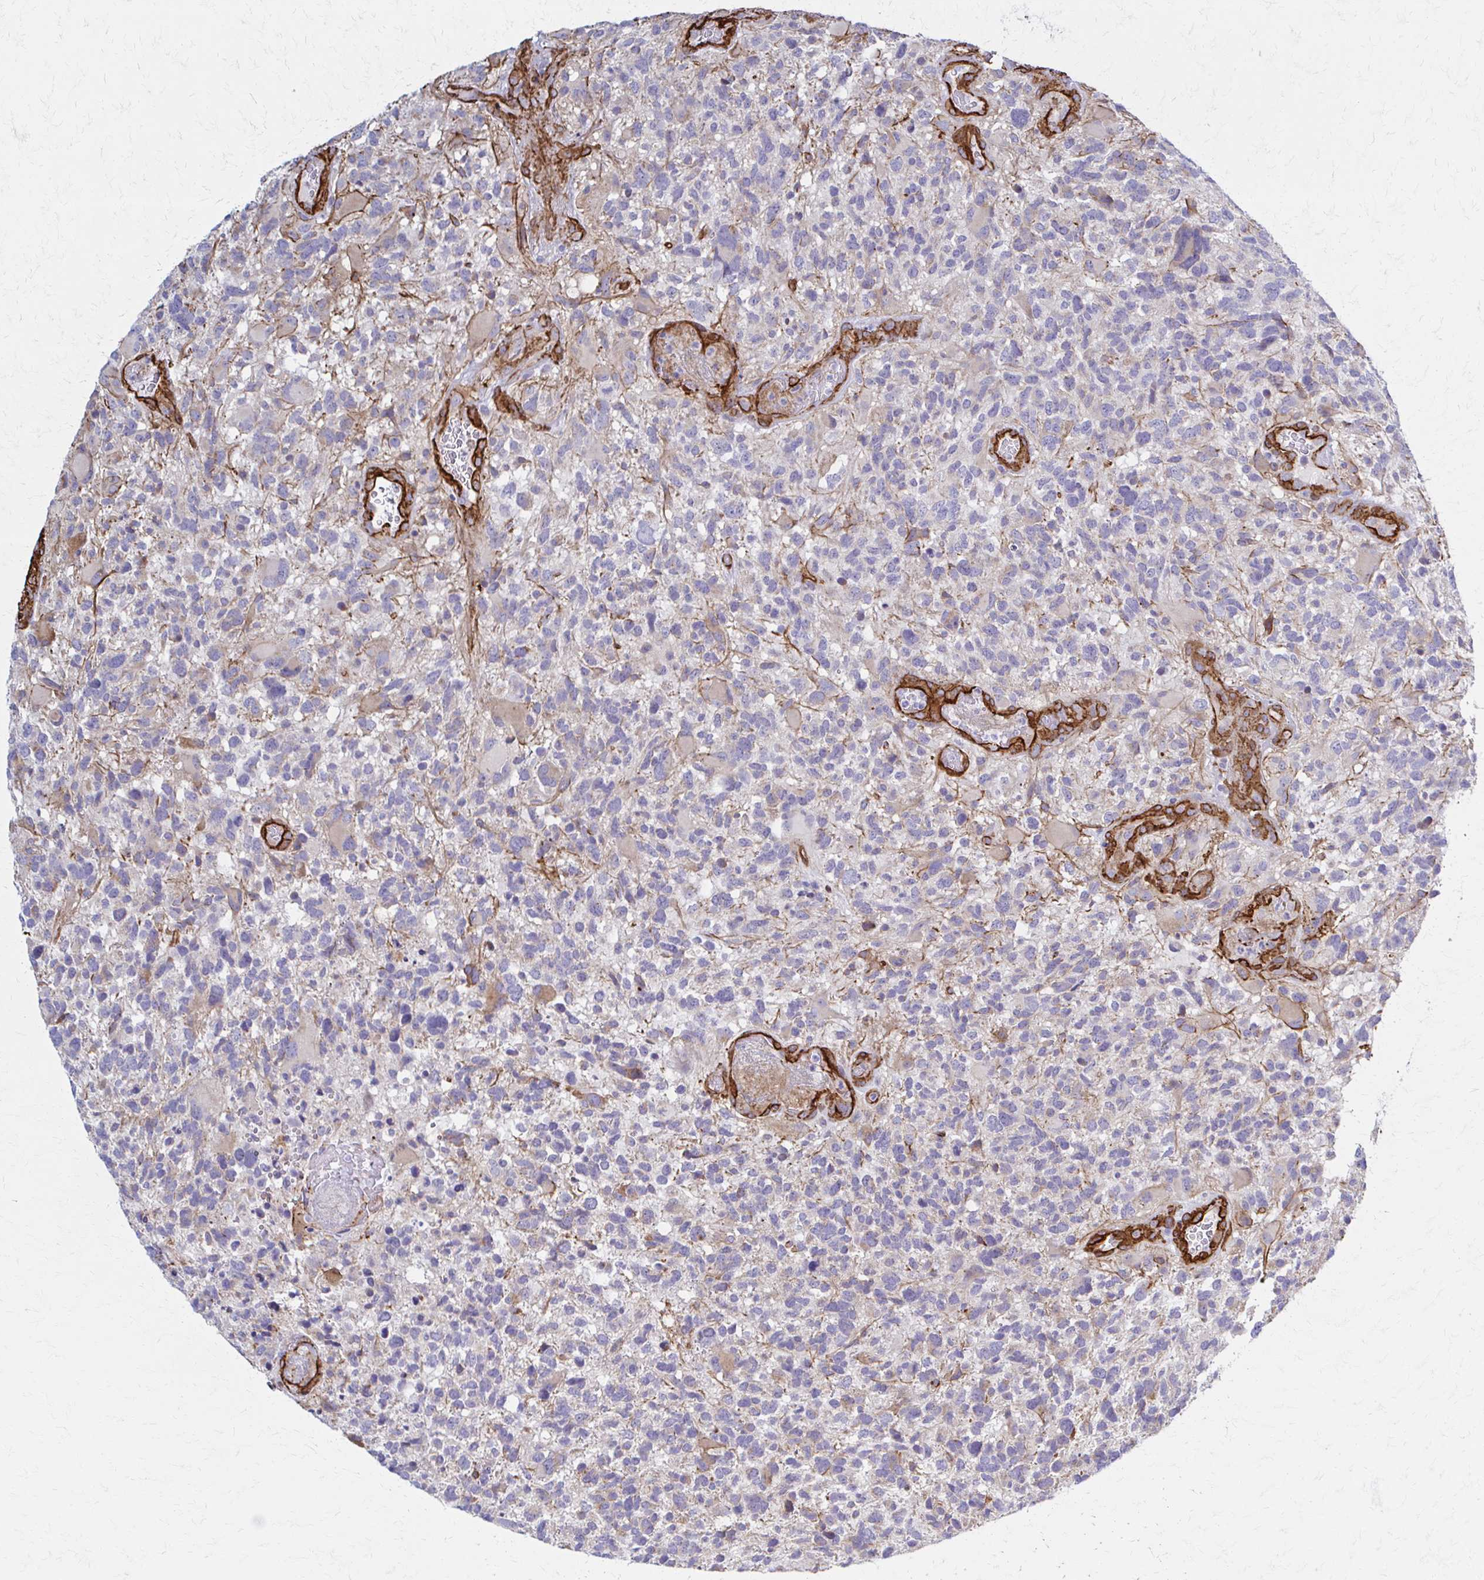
{"staining": {"intensity": "negative", "quantity": "none", "location": "none"}, "tissue": "glioma", "cell_type": "Tumor cells", "image_type": "cancer", "snomed": [{"axis": "morphology", "description": "Glioma, malignant, High grade"}, {"axis": "topography", "description": "Brain"}], "caption": "Immunohistochemistry photomicrograph of human malignant glioma (high-grade) stained for a protein (brown), which reveals no staining in tumor cells. The staining was performed using DAB (3,3'-diaminobenzidine) to visualize the protein expression in brown, while the nuclei were stained in blue with hematoxylin (Magnification: 20x).", "gene": "TIMMDC1", "patient": {"sex": "female", "age": 71}}